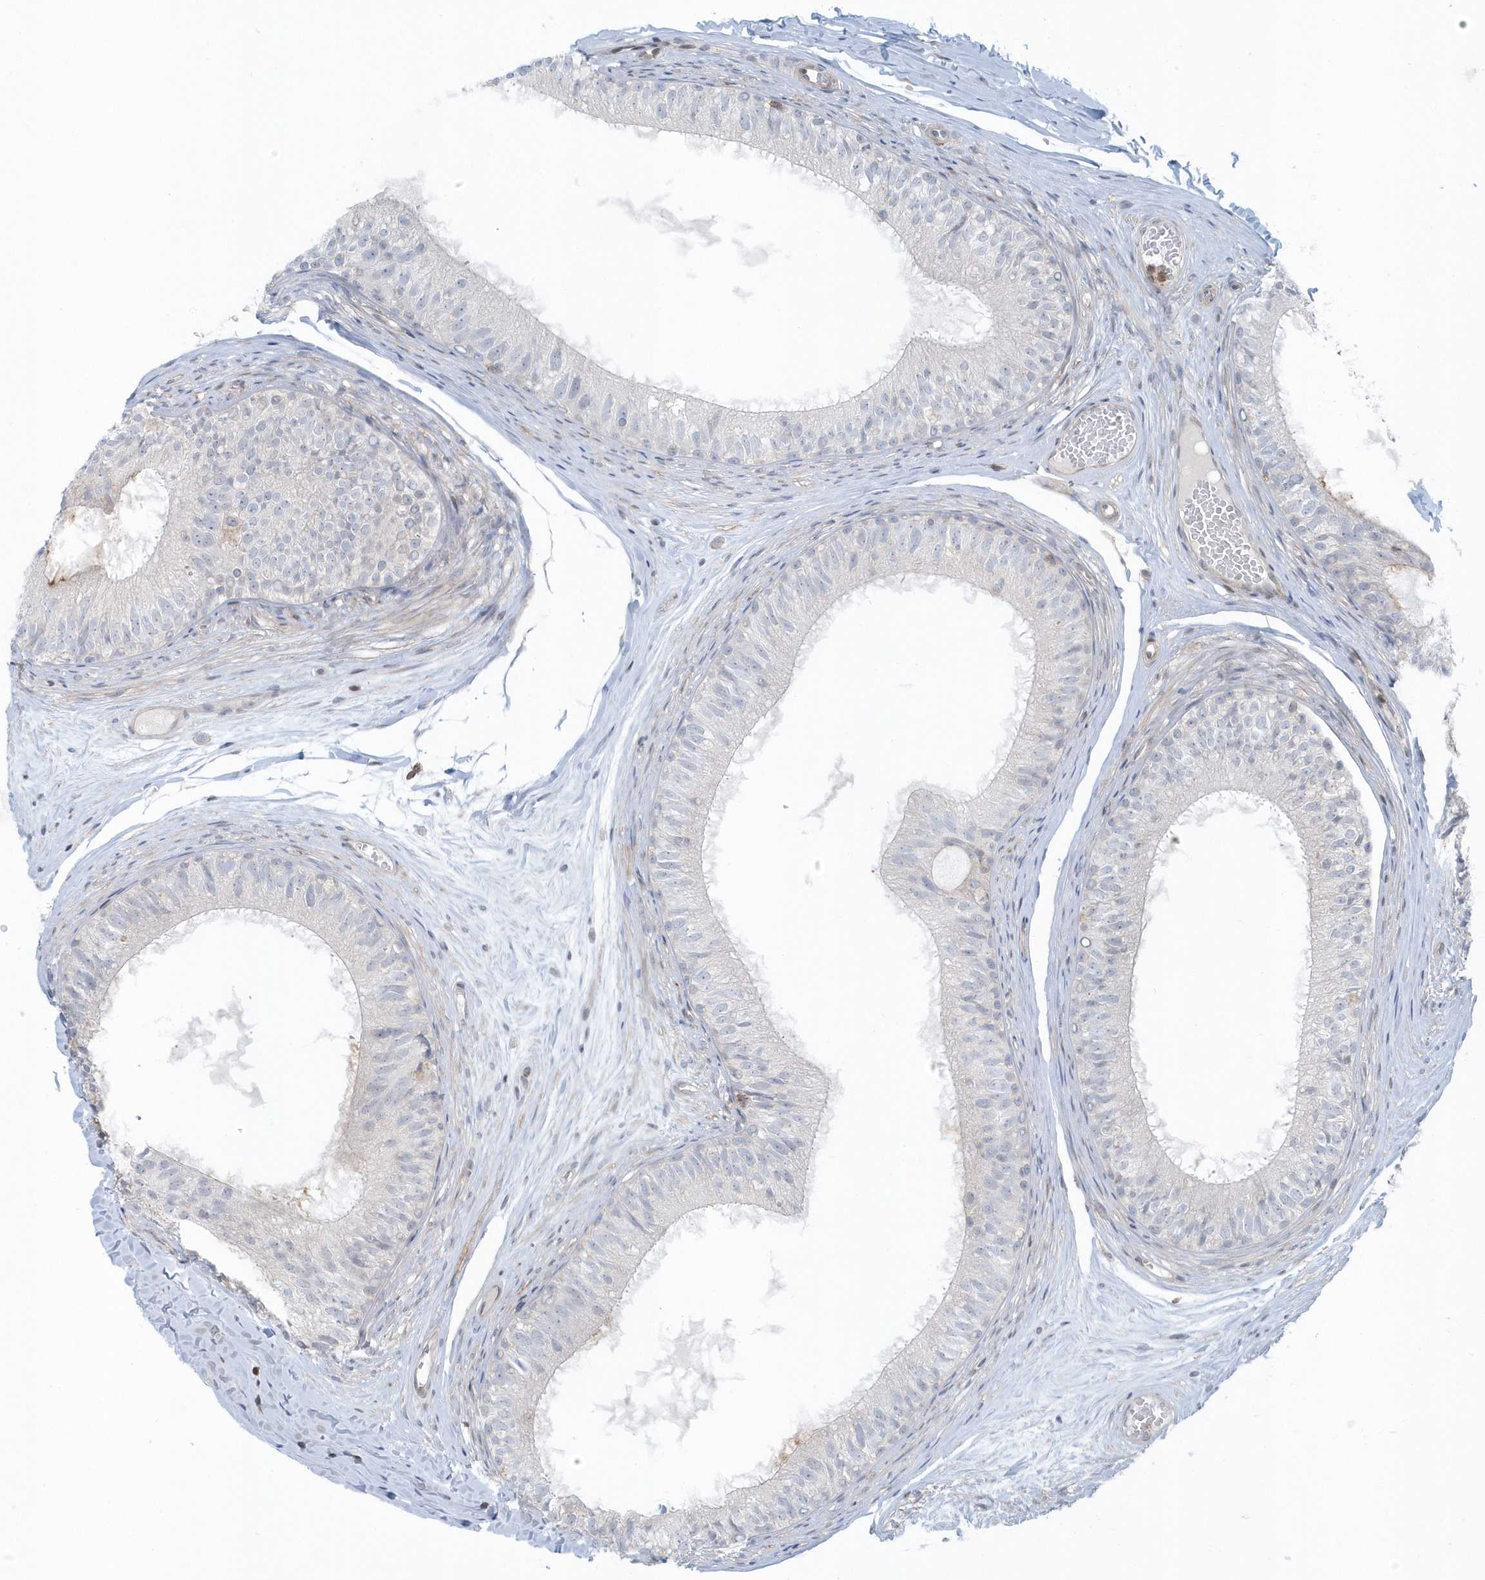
{"staining": {"intensity": "negative", "quantity": "none", "location": "none"}, "tissue": "epididymis", "cell_type": "Glandular cells", "image_type": "normal", "snomed": [{"axis": "morphology", "description": "Normal tissue, NOS"}, {"axis": "morphology", "description": "Seminoma in situ"}, {"axis": "topography", "description": "Testis"}, {"axis": "topography", "description": "Epididymis"}], "caption": "The photomicrograph displays no staining of glandular cells in normal epididymis.", "gene": "CACNB2", "patient": {"sex": "male", "age": 28}}